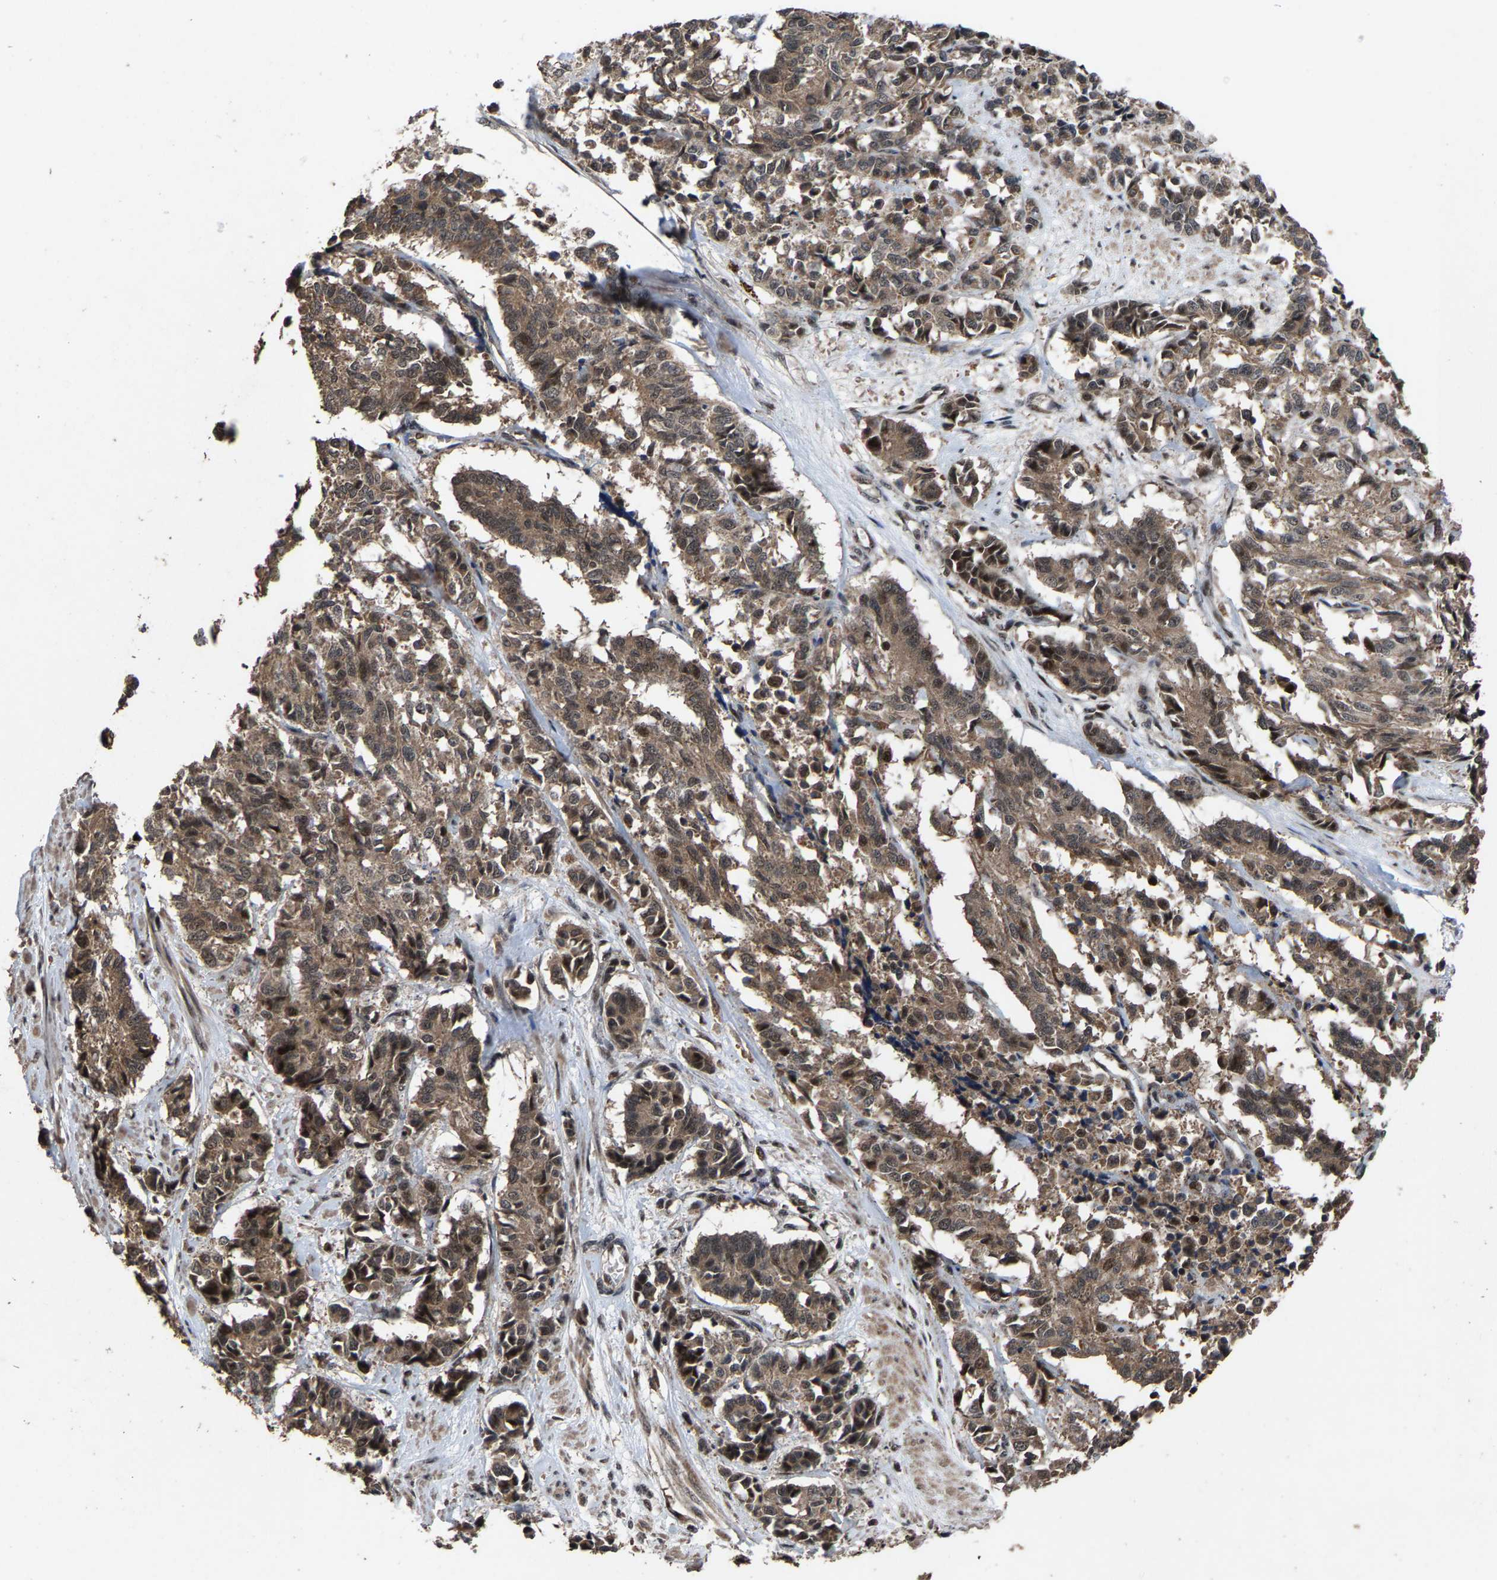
{"staining": {"intensity": "moderate", "quantity": ">75%", "location": "cytoplasmic/membranous"}, "tissue": "cervical cancer", "cell_type": "Tumor cells", "image_type": "cancer", "snomed": [{"axis": "morphology", "description": "Squamous cell carcinoma, NOS"}, {"axis": "topography", "description": "Cervix"}], "caption": "Protein staining by immunohistochemistry (IHC) demonstrates moderate cytoplasmic/membranous expression in about >75% of tumor cells in cervical cancer (squamous cell carcinoma). The protein is shown in brown color, while the nuclei are stained blue.", "gene": "HAUS6", "patient": {"sex": "female", "age": 35}}